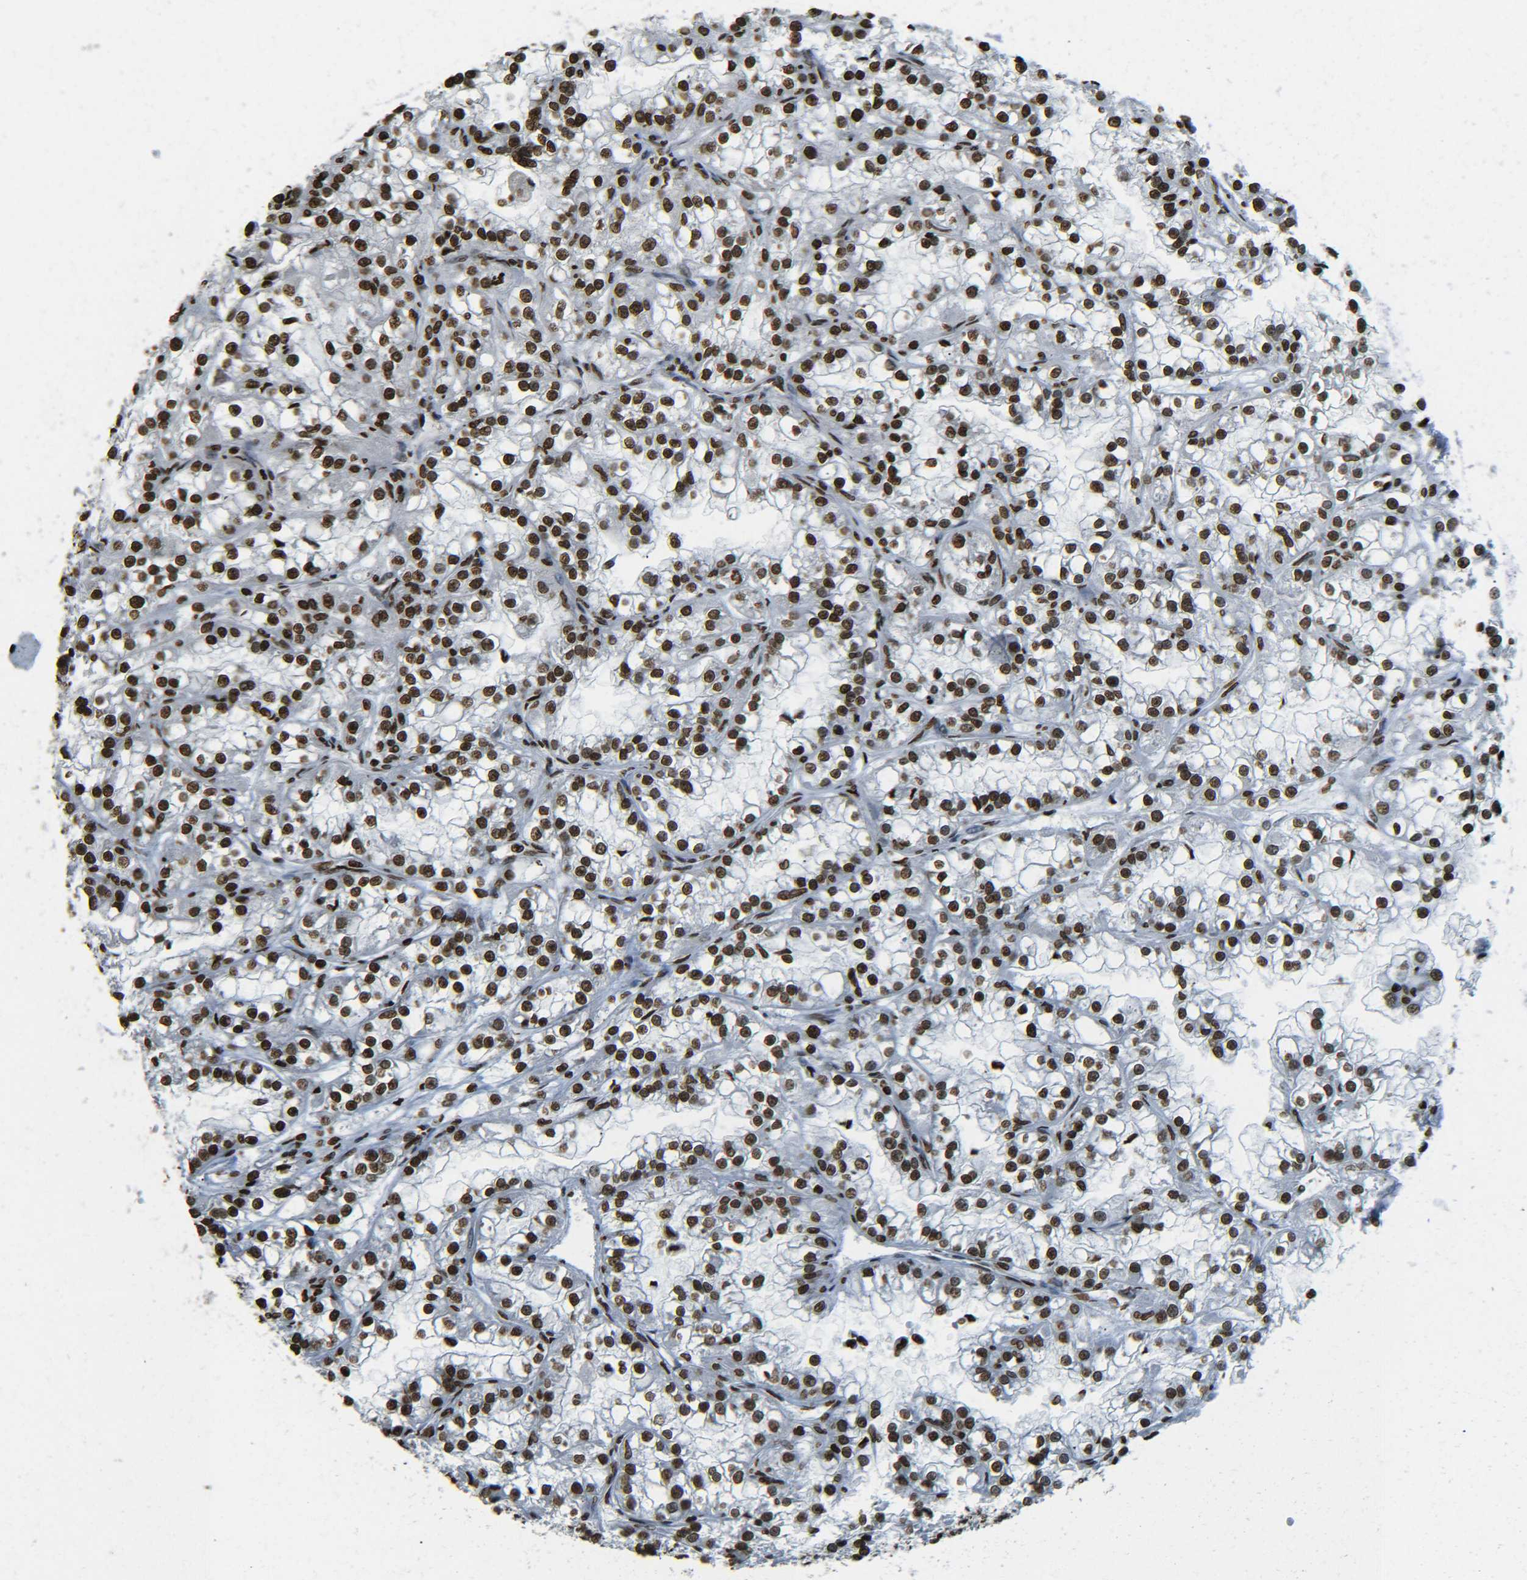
{"staining": {"intensity": "strong", "quantity": ">75%", "location": "nuclear"}, "tissue": "renal cancer", "cell_type": "Tumor cells", "image_type": "cancer", "snomed": [{"axis": "morphology", "description": "Adenocarcinoma, NOS"}, {"axis": "topography", "description": "Kidney"}], "caption": "IHC micrograph of adenocarcinoma (renal) stained for a protein (brown), which demonstrates high levels of strong nuclear positivity in about >75% of tumor cells.", "gene": "H4C16", "patient": {"sex": "female", "age": 52}}